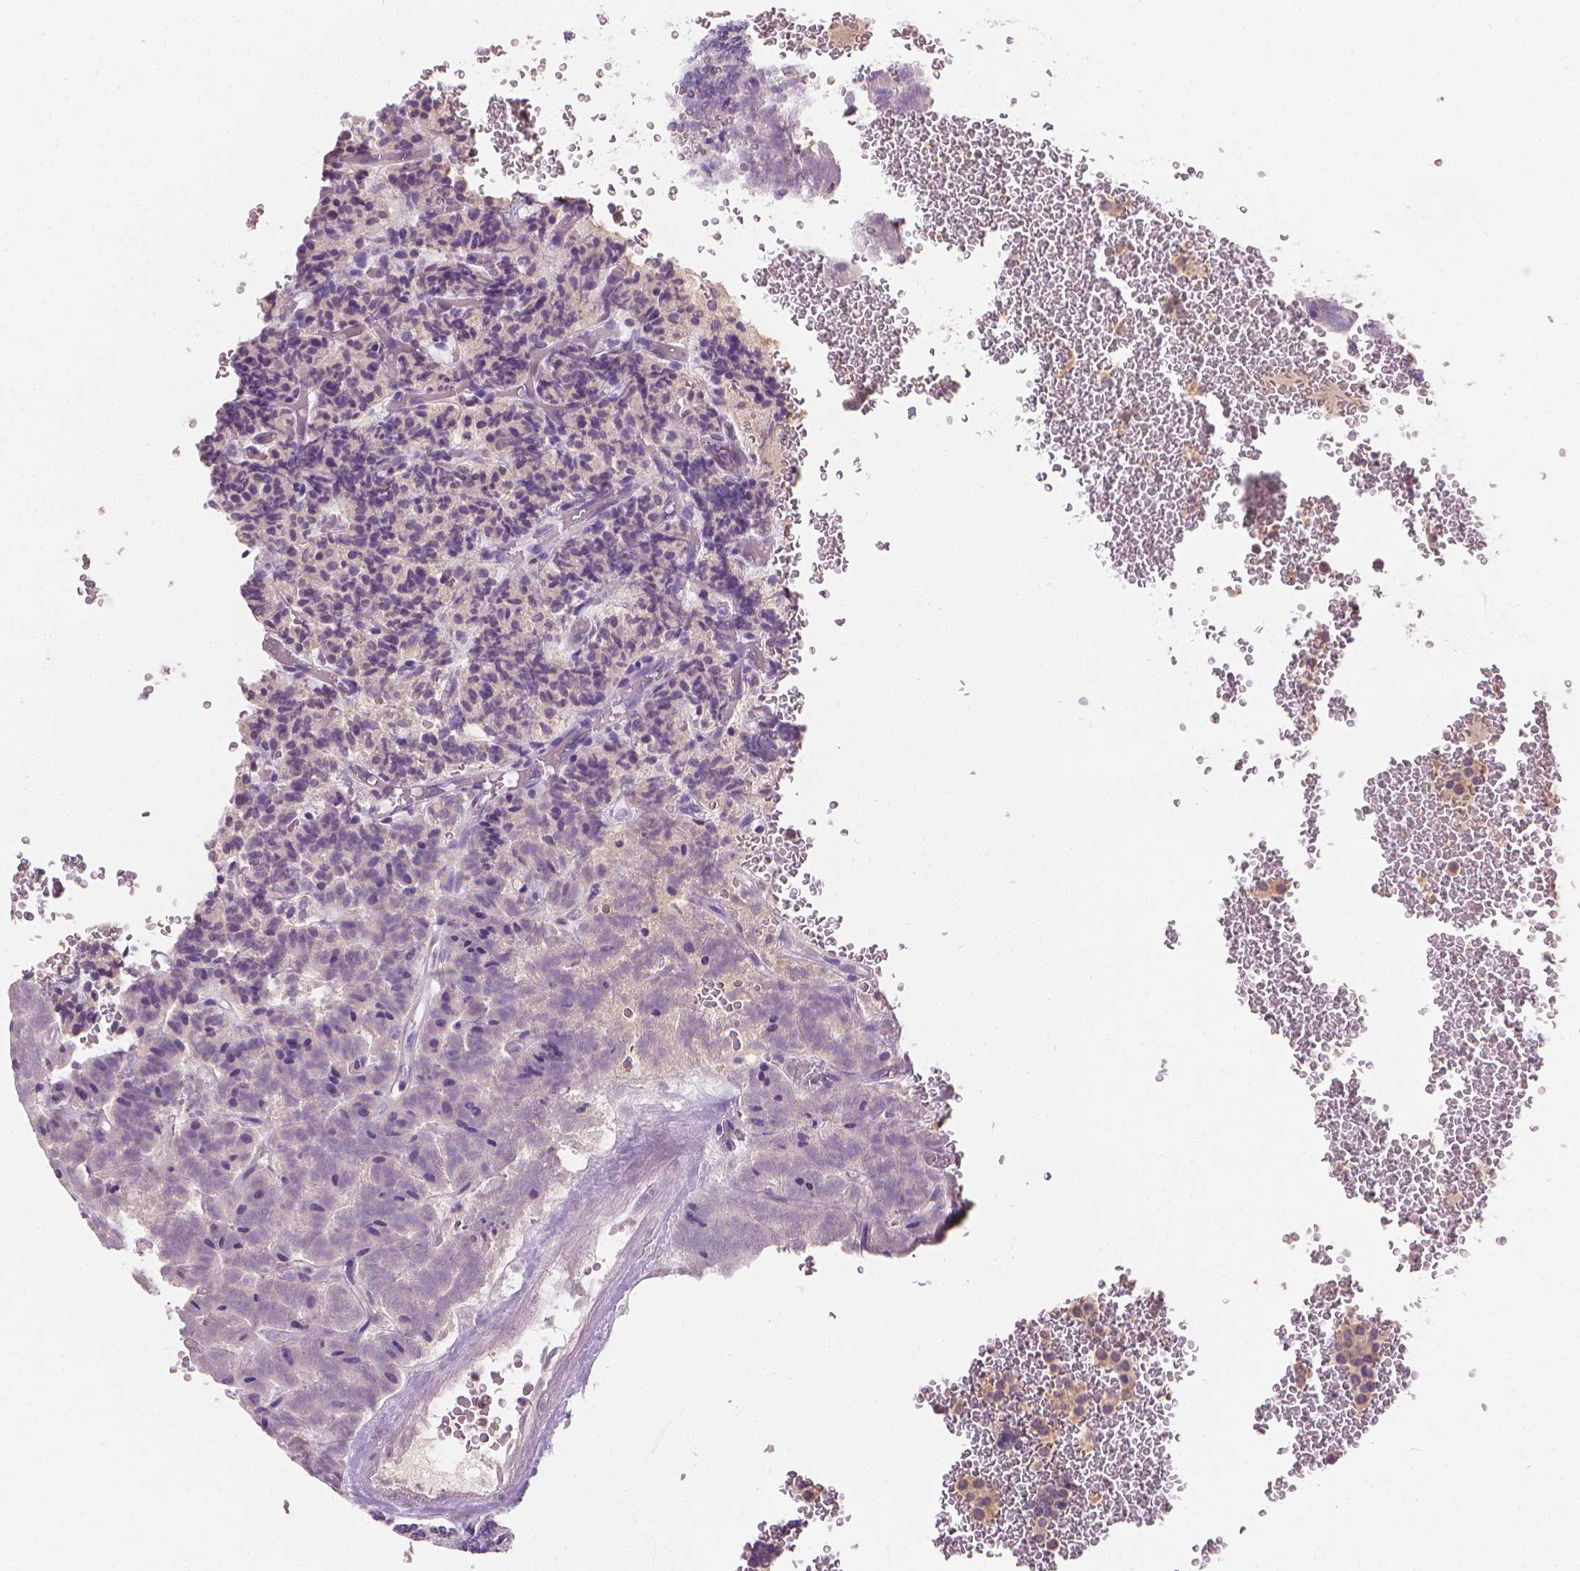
{"staining": {"intensity": "negative", "quantity": "none", "location": "none"}, "tissue": "carcinoid", "cell_type": "Tumor cells", "image_type": "cancer", "snomed": [{"axis": "morphology", "description": "Carcinoid, malignant, NOS"}, {"axis": "topography", "description": "Pancreas"}], "caption": "This is a histopathology image of immunohistochemistry (IHC) staining of carcinoid, which shows no positivity in tumor cells. (Brightfield microscopy of DAB (3,3'-diaminobenzidine) IHC at high magnification).", "gene": "FASN", "patient": {"sex": "male", "age": 36}}